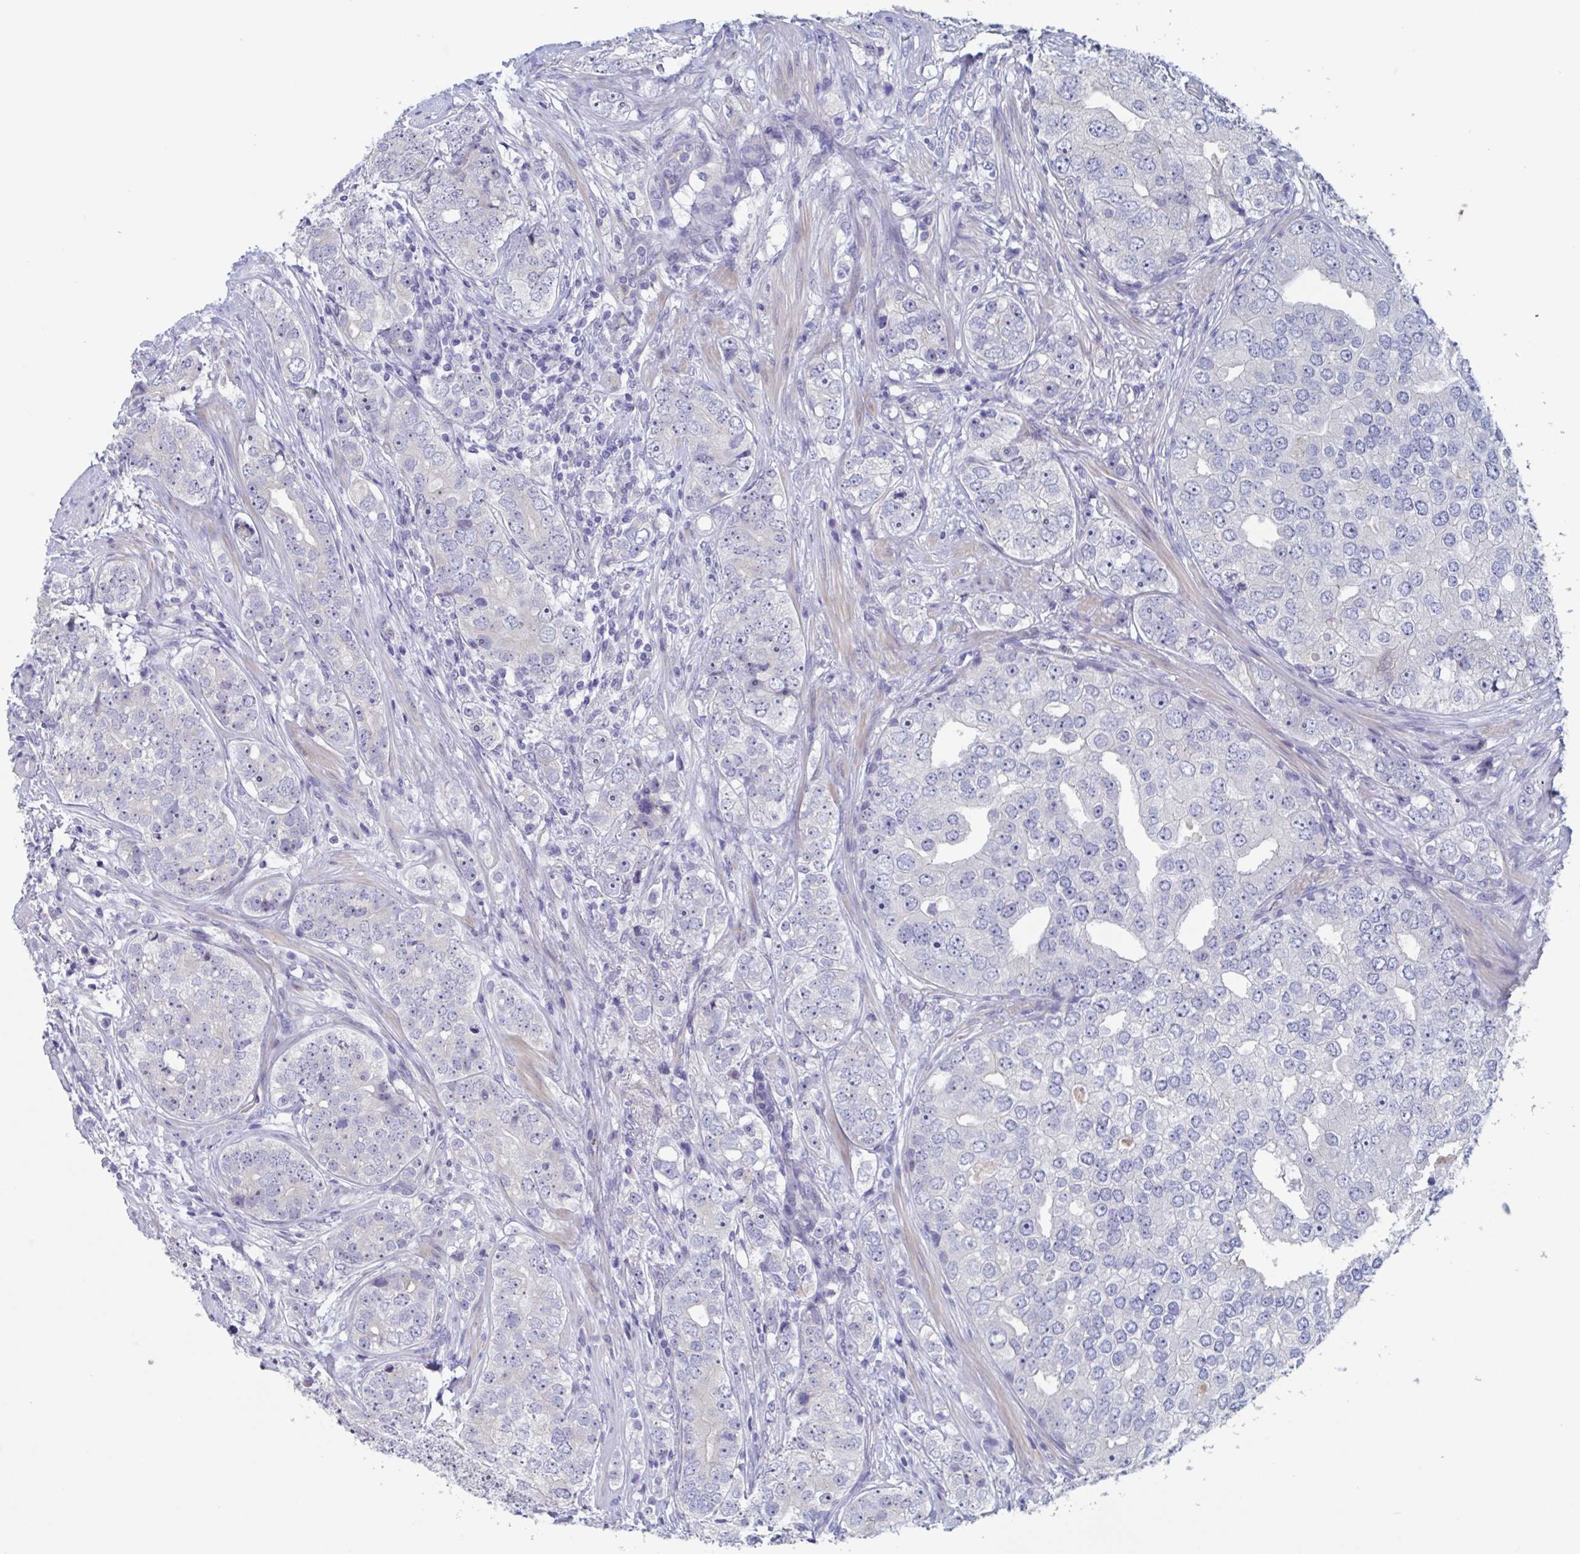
{"staining": {"intensity": "negative", "quantity": "none", "location": "none"}, "tissue": "prostate cancer", "cell_type": "Tumor cells", "image_type": "cancer", "snomed": [{"axis": "morphology", "description": "Adenocarcinoma, High grade"}, {"axis": "topography", "description": "Prostate"}], "caption": "Tumor cells show no significant staining in adenocarcinoma (high-grade) (prostate).", "gene": "ST14", "patient": {"sex": "male", "age": 60}}